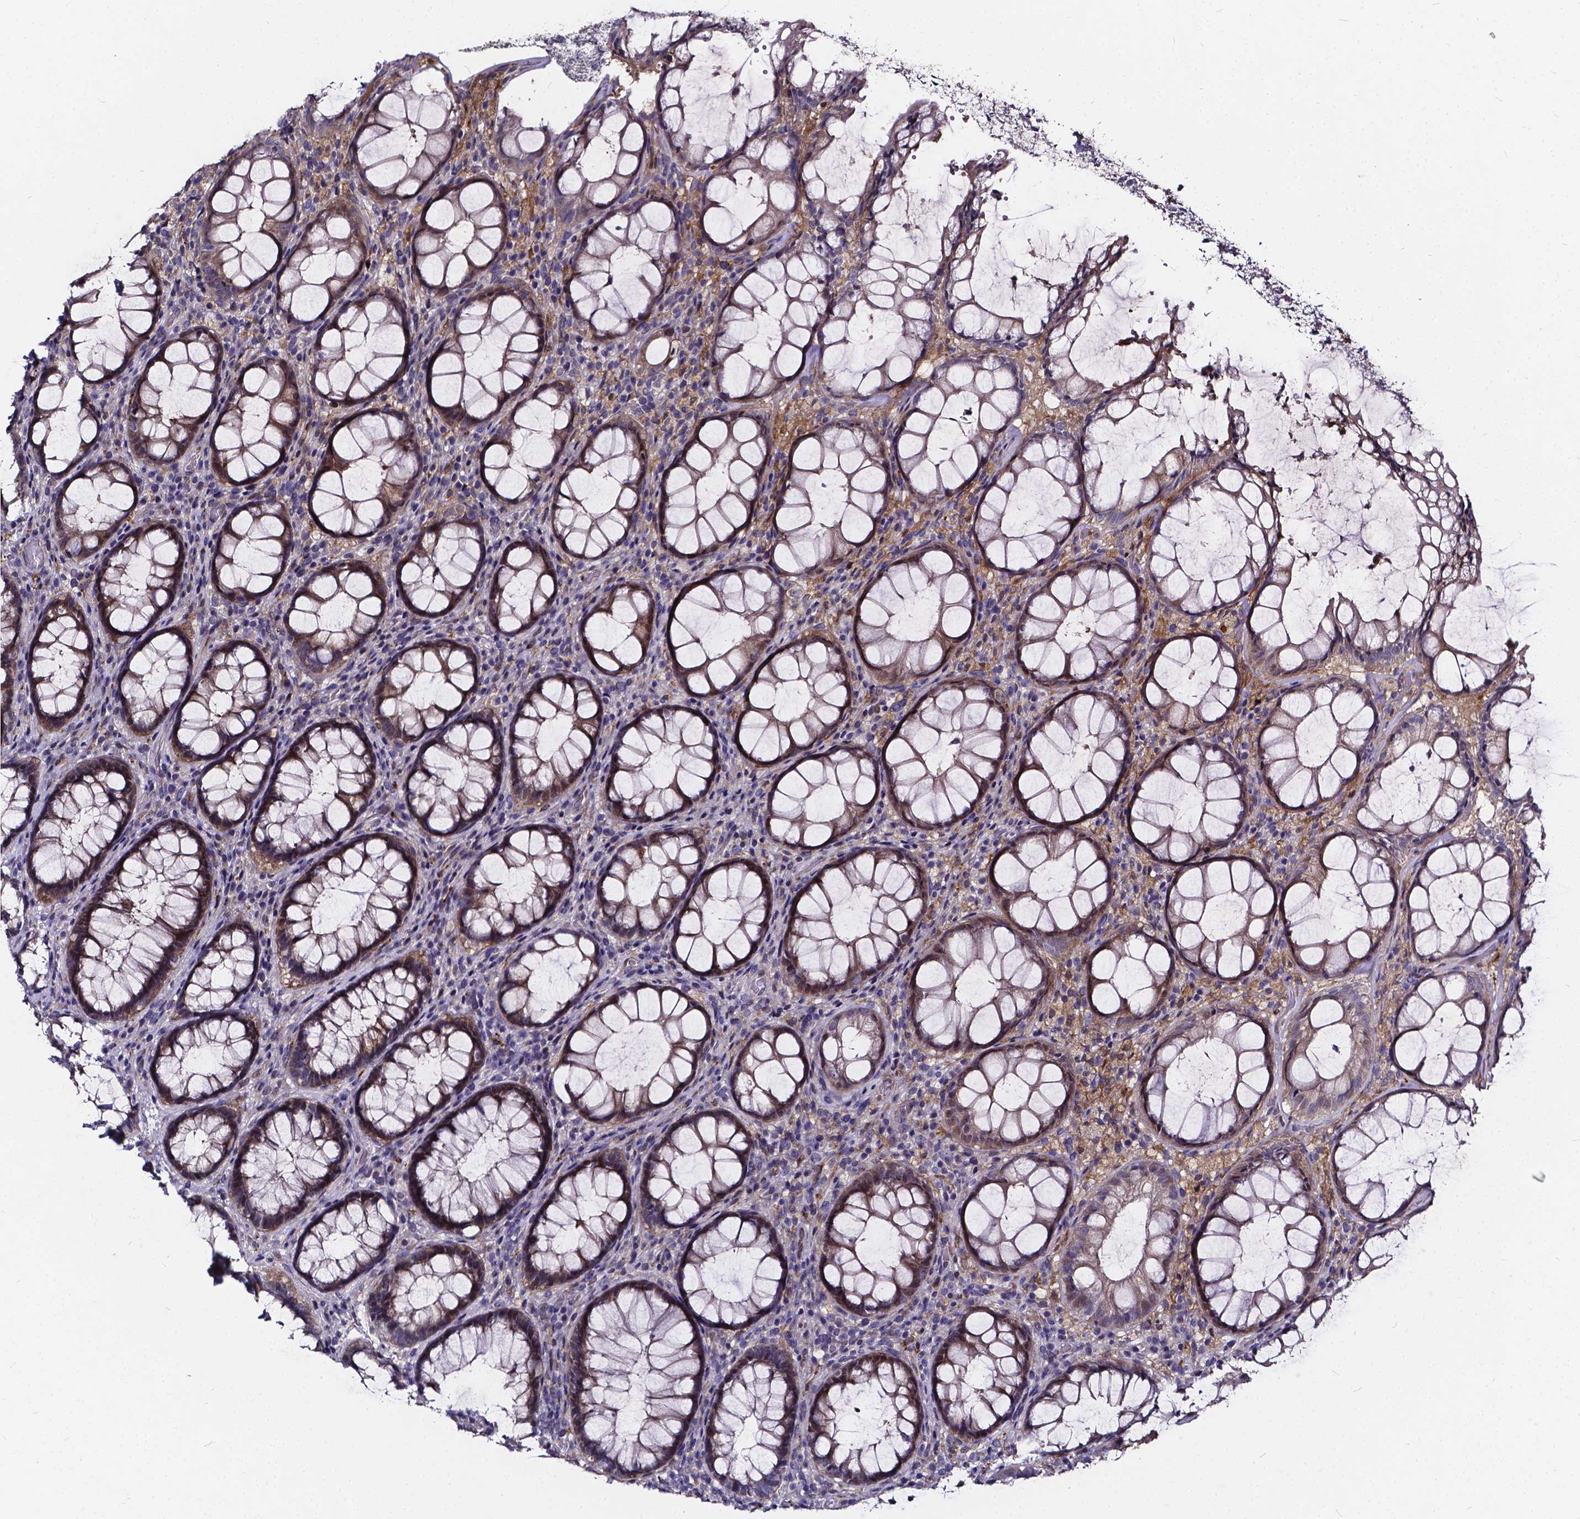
{"staining": {"intensity": "moderate", "quantity": "25%-75%", "location": "cytoplasmic/membranous"}, "tissue": "rectum", "cell_type": "Glandular cells", "image_type": "normal", "snomed": [{"axis": "morphology", "description": "Normal tissue, NOS"}, {"axis": "topography", "description": "Rectum"}], "caption": "Human rectum stained with a brown dye displays moderate cytoplasmic/membranous positive positivity in about 25%-75% of glandular cells.", "gene": "SOWAHA", "patient": {"sex": "male", "age": 72}}